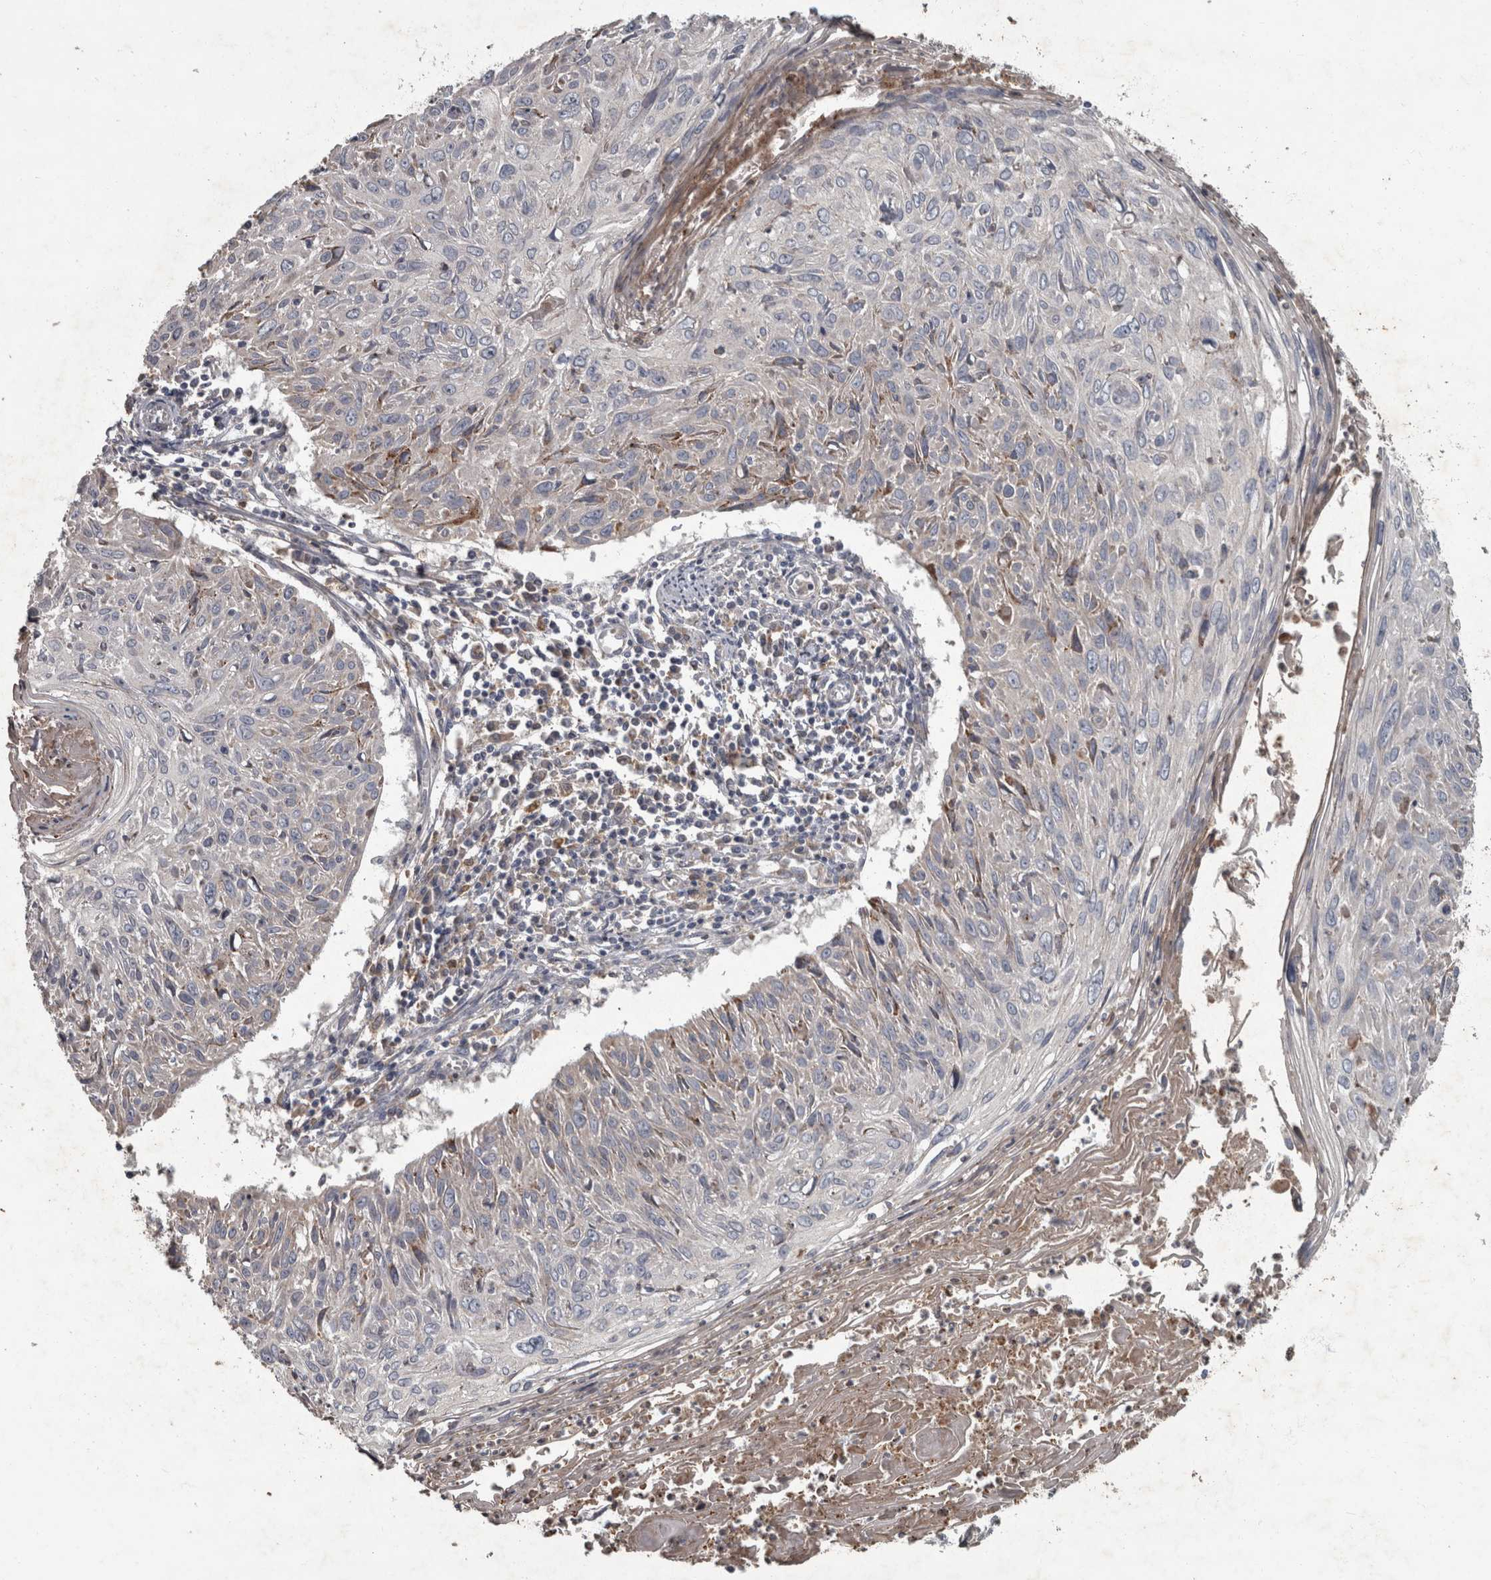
{"staining": {"intensity": "negative", "quantity": "none", "location": "none"}, "tissue": "cervical cancer", "cell_type": "Tumor cells", "image_type": "cancer", "snomed": [{"axis": "morphology", "description": "Squamous cell carcinoma, NOS"}, {"axis": "topography", "description": "Cervix"}], "caption": "Tumor cells show no significant positivity in cervical cancer. (DAB (3,3'-diaminobenzidine) IHC with hematoxylin counter stain).", "gene": "PPP1R3C", "patient": {"sex": "female", "age": 51}}